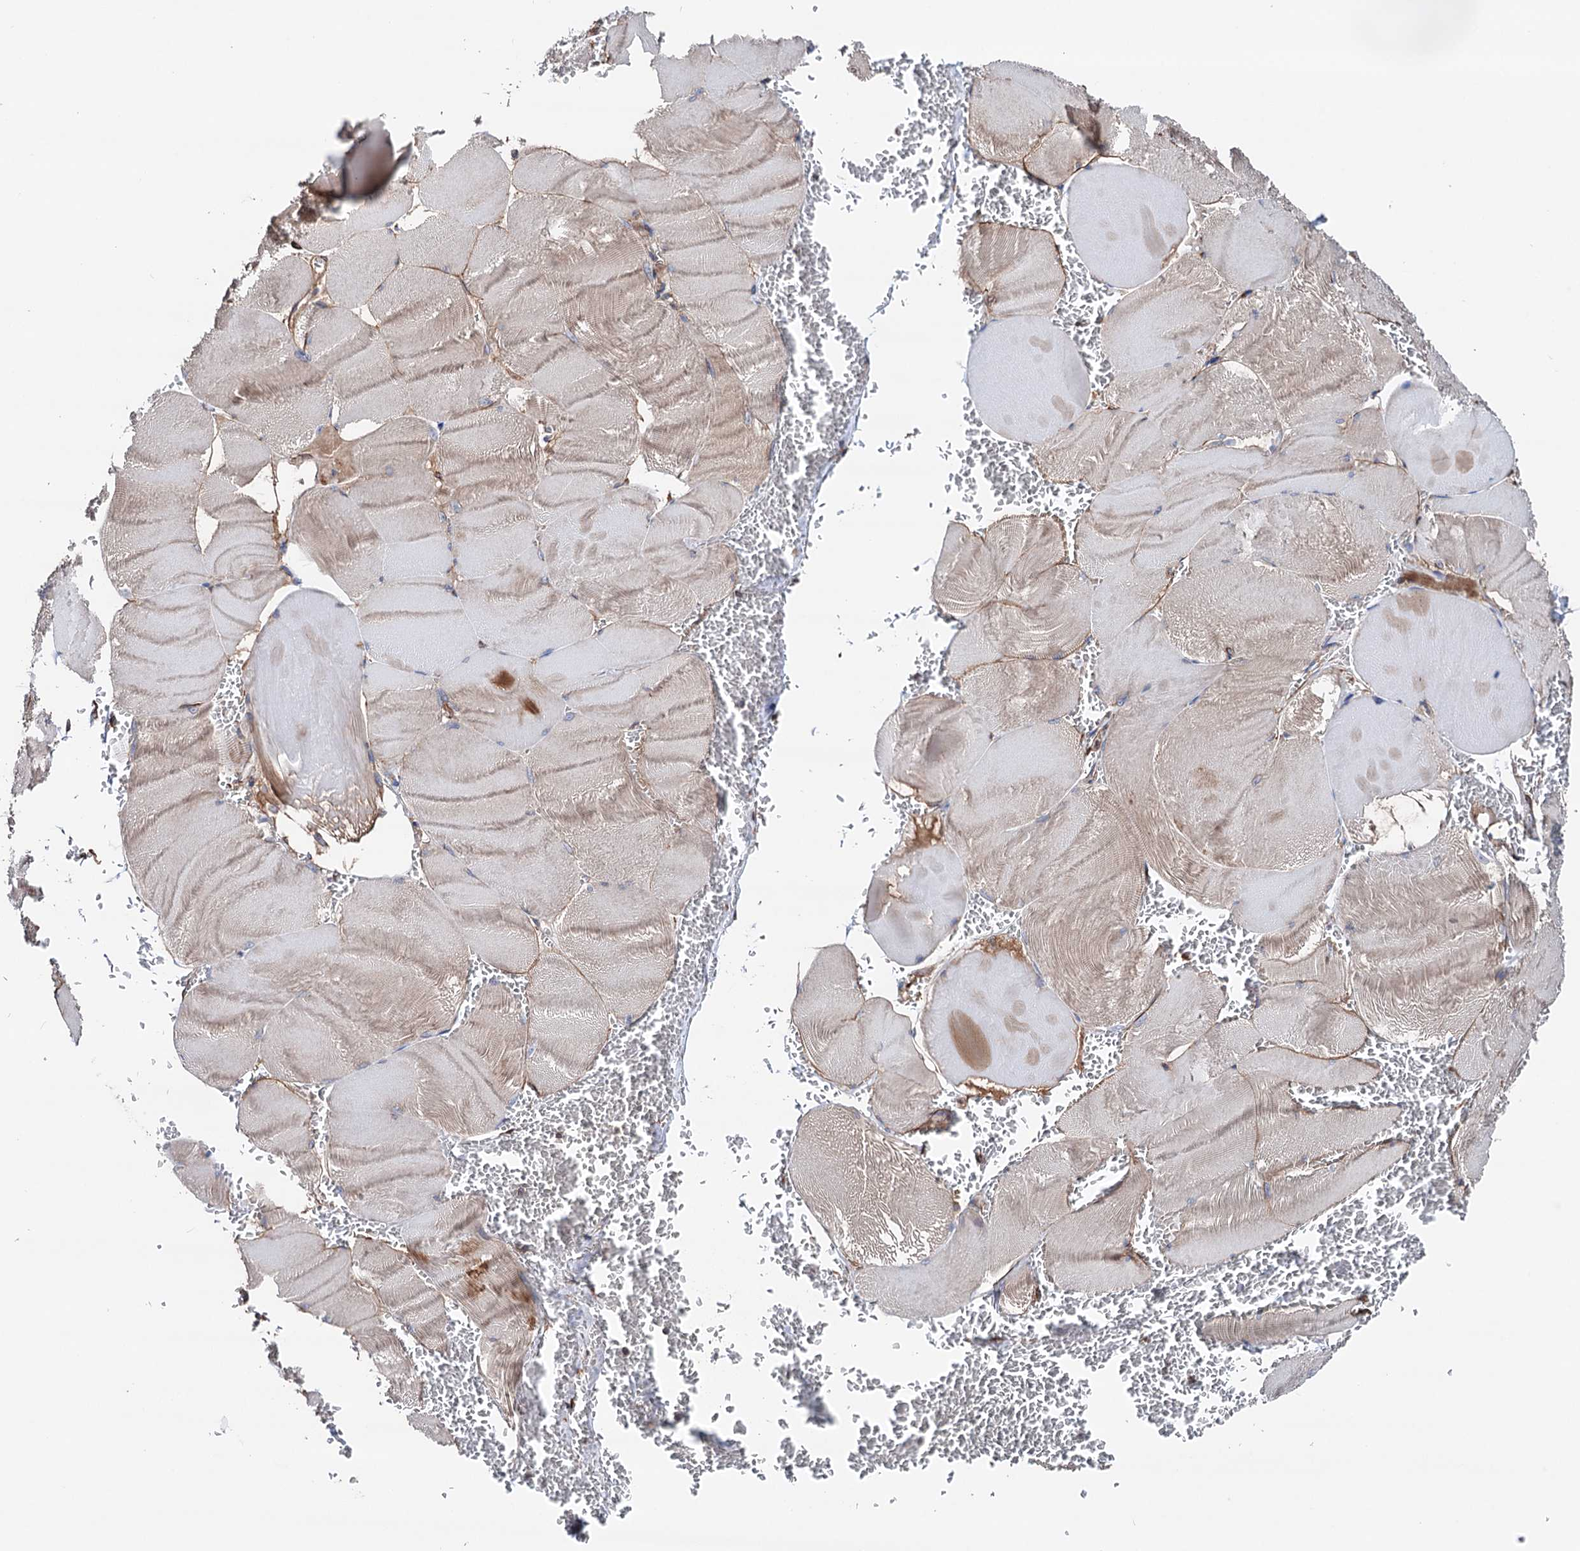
{"staining": {"intensity": "moderate", "quantity": "<25%", "location": "cytoplasmic/membranous"}, "tissue": "skeletal muscle", "cell_type": "Myocytes", "image_type": "normal", "snomed": [{"axis": "morphology", "description": "Normal tissue, NOS"}, {"axis": "morphology", "description": "Basal cell carcinoma"}, {"axis": "topography", "description": "Skeletal muscle"}], "caption": "Immunohistochemical staining of unremarkable human skeletal muscle shows moderate cytoplasmic/membranous protein expression in approximately <25% of myocytes. (Brightfield microscopy of DAB IHC at high magnification).", "gene": "ERP29", "patient": {"sex": "female", "age": 64}}